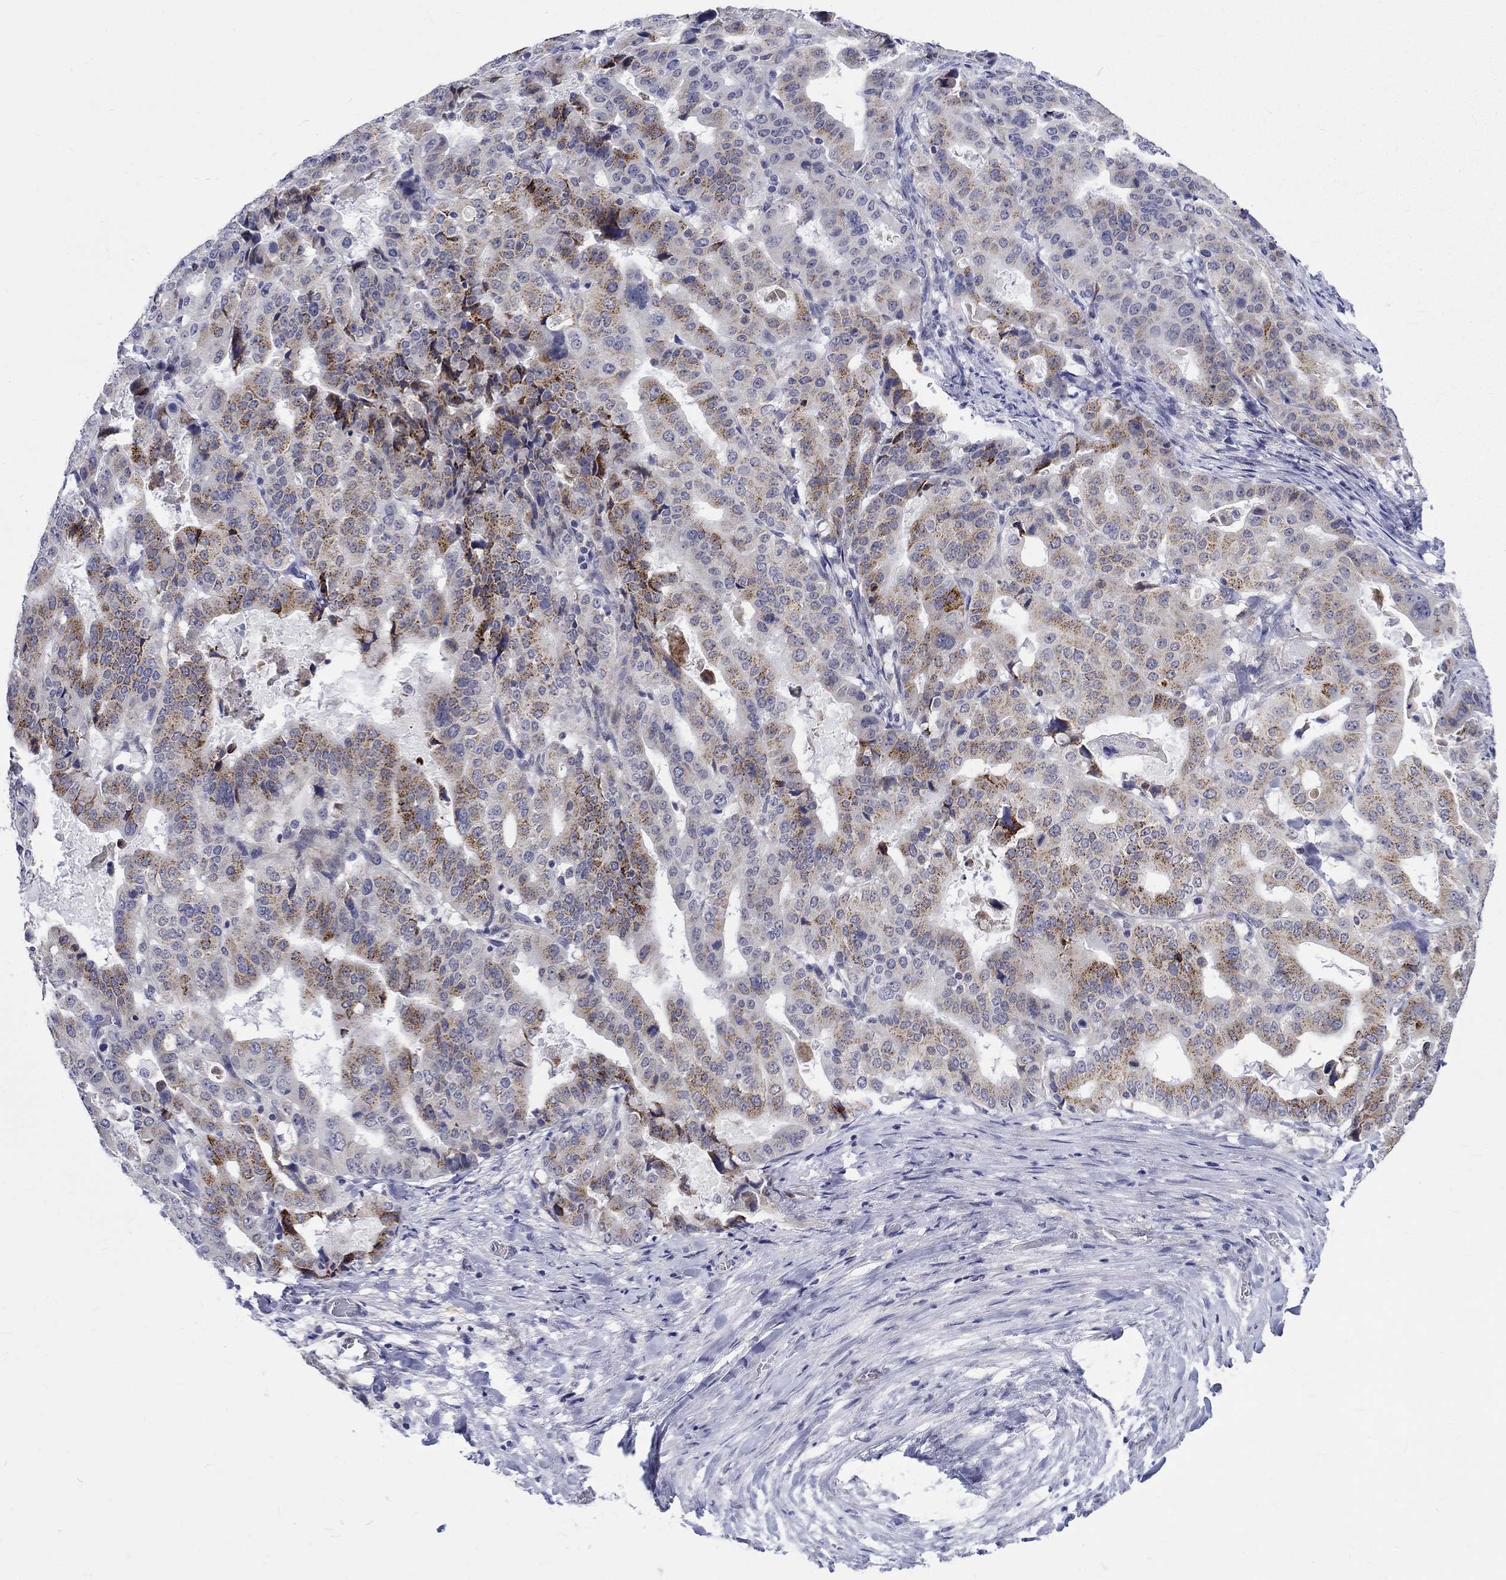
{"staining": {"intensity": "strong", "quantity": "25%-75%", "location": "cytoplasmic/membranous"}, "tissue": "stomach cancer", "cell_type": "Tumor cells", "image_type": "cancer", "snomed": [{"axis": "morphology", "description": "Adenocarcinoma, NOS"}, {"axis": "topography", "description": "Stomach"}], "caption": "A brown stain shows strong cytoplasmic/membranous staining of a protein in stomach adenocarcinoma tumor cells.", "gene": "ST6GALNAC1", "patient": {"sex": "male", "age": 48}}